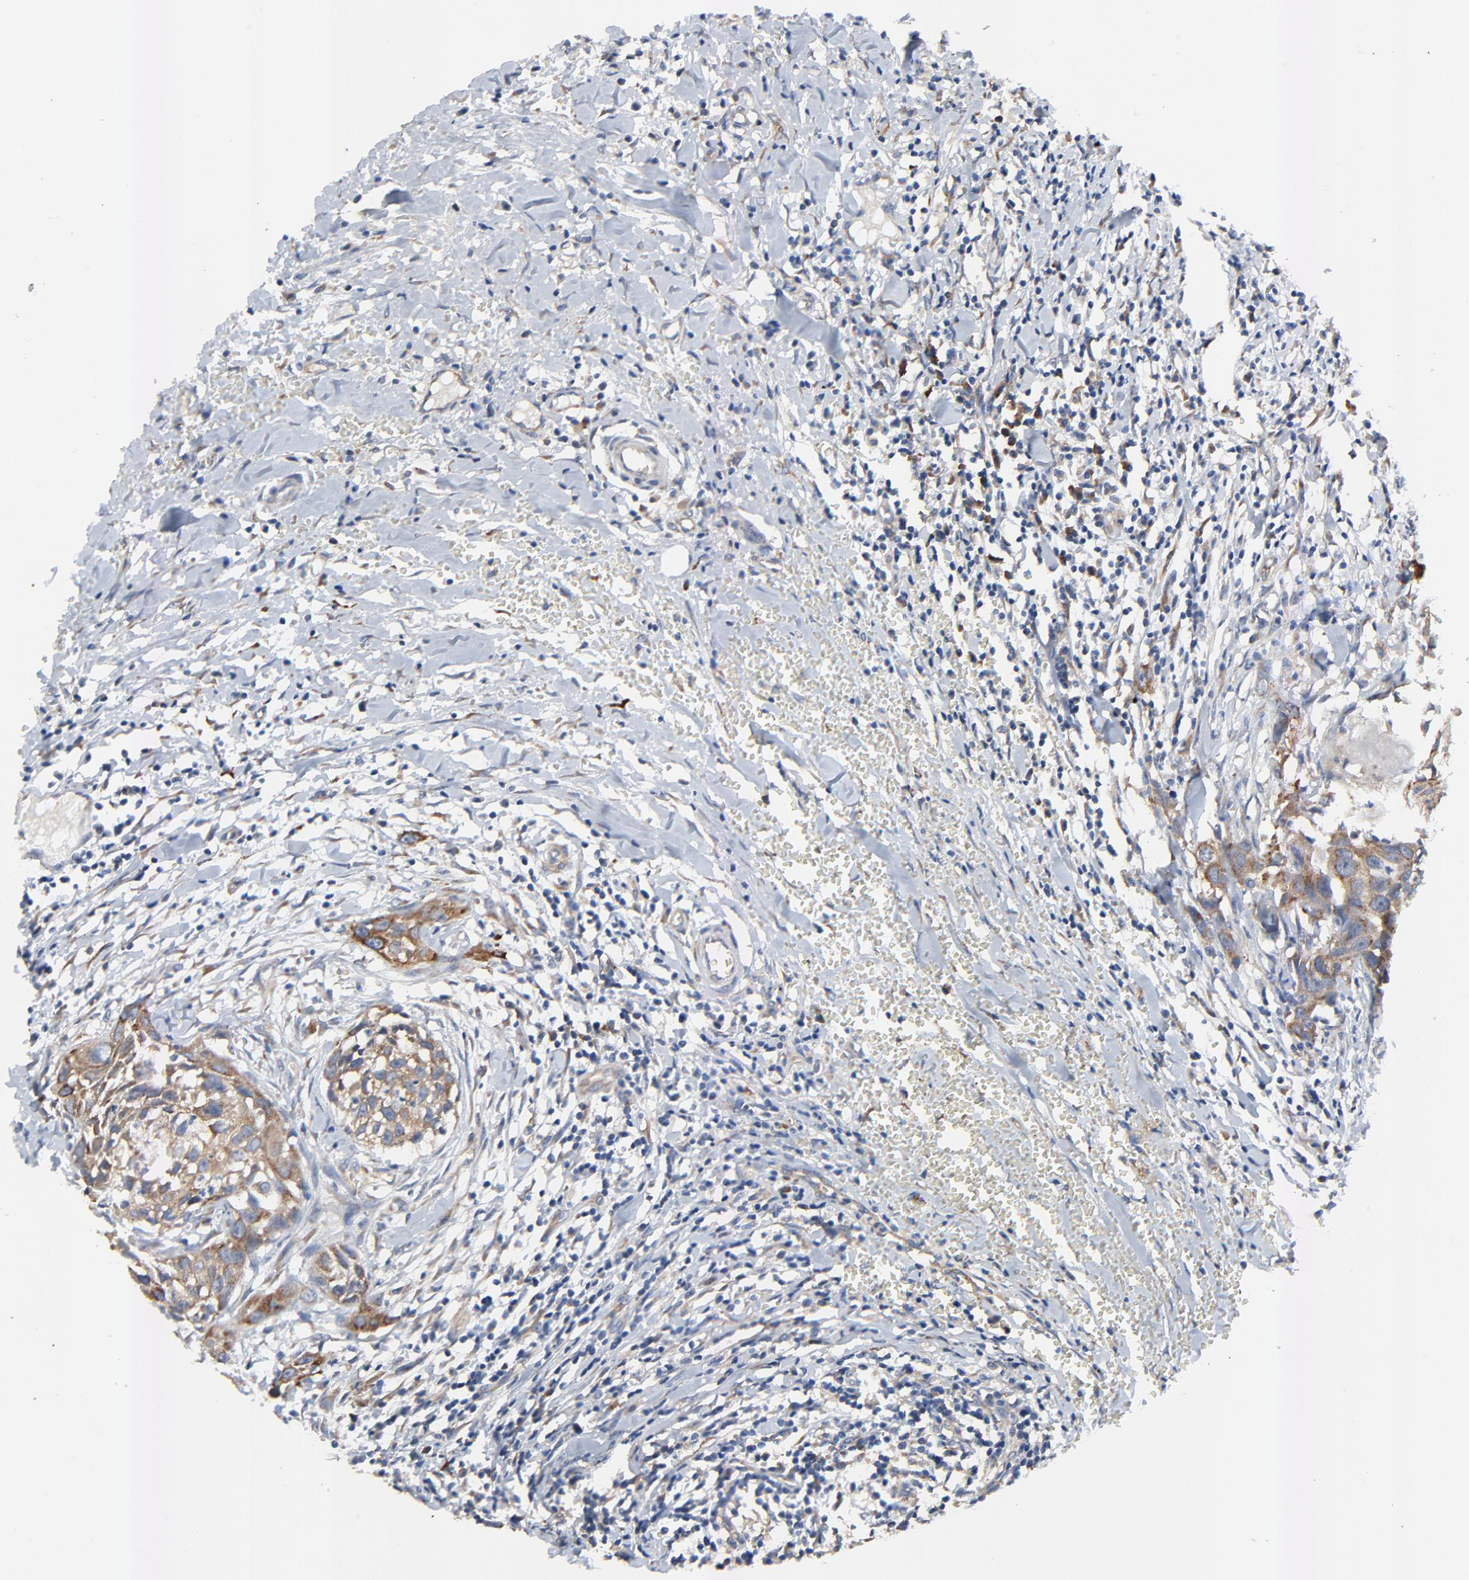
{"staining": {"intensity": "moderate", "quantity": ">75%", "location": "cytoplasmic/membranous"}, "tissue": "head and neck cancer", "cell_type": "Tumor cells", "image_type": "cancer", "snomed": [{"axis": "morphology", "description": "Squamous cell carcinoma, NOS"}, {"axis": "topography", "description": "Head-Neck"}], "caption": "Immunohistochemical staining of human head and neck squamous cell carcinoma displays medium levels of moderate cytoplasmic/membranous expression in approximately >75% of tumor cells.", "gene": "VAV2", "patient": {"sex": "male", "age": 64}}